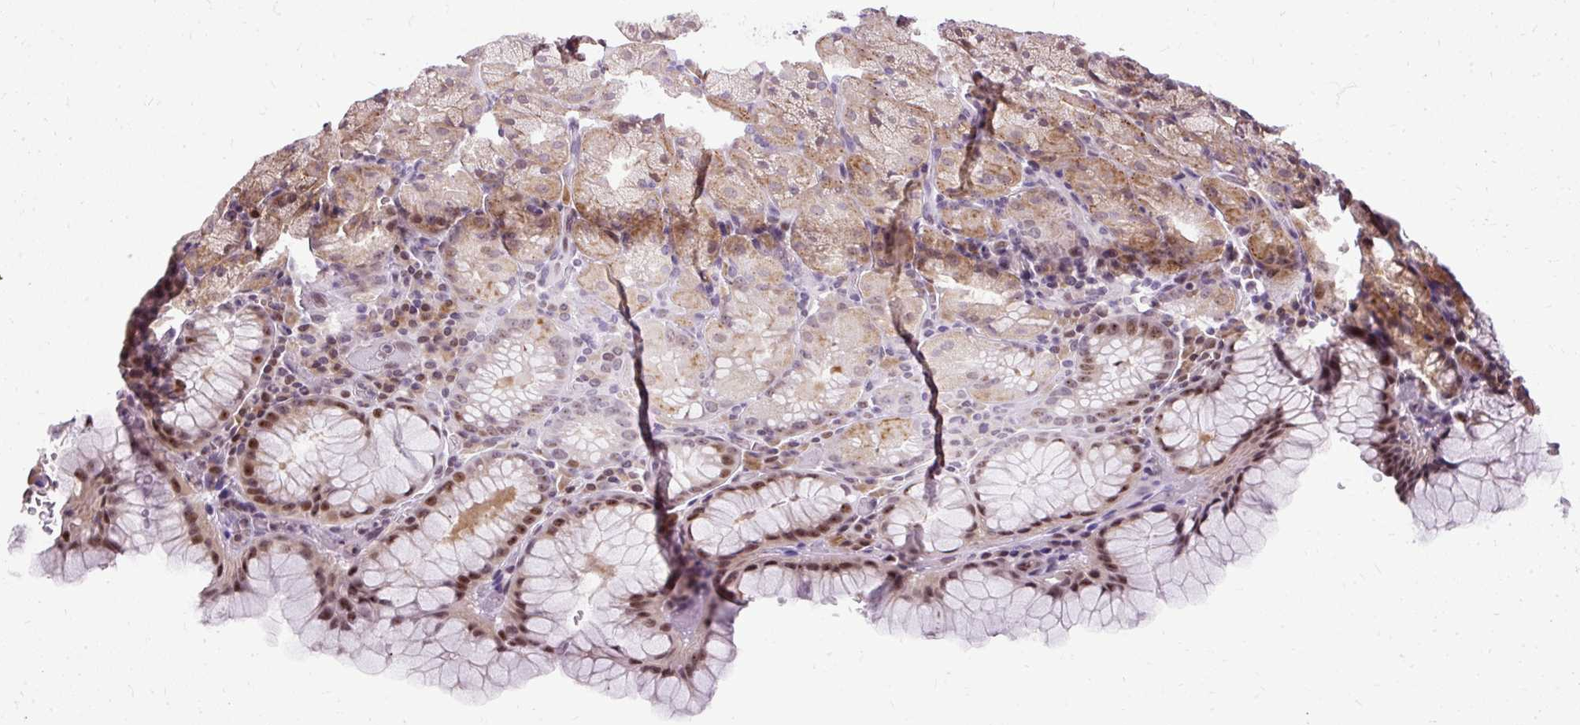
{"staining": {"intensity": "moderate", "quantity": ">75%", "location": "cytoplasmic/membranous,nuclear"}, "tissue": "stomach", "cell_type": "Glandular cells", "image_type": "normal", "snomed": [{"axis": "morphology", "description": "Normal tissue, NOS"}, {"axis": "topography", "description": "Stomach, upper"}, {"axis": "topography", "description": "Stomach, lower"}], "caption": "Immunohistochemical staining of unremarkable stomach shows medium levels of moderate cytoplasmic/membranous,nuclear positivity in about >75% of glandular cells. Nuclei are stained in blue.", "gene": "ARHGEF18", "patient": {"sex": "male", "age": 80}}